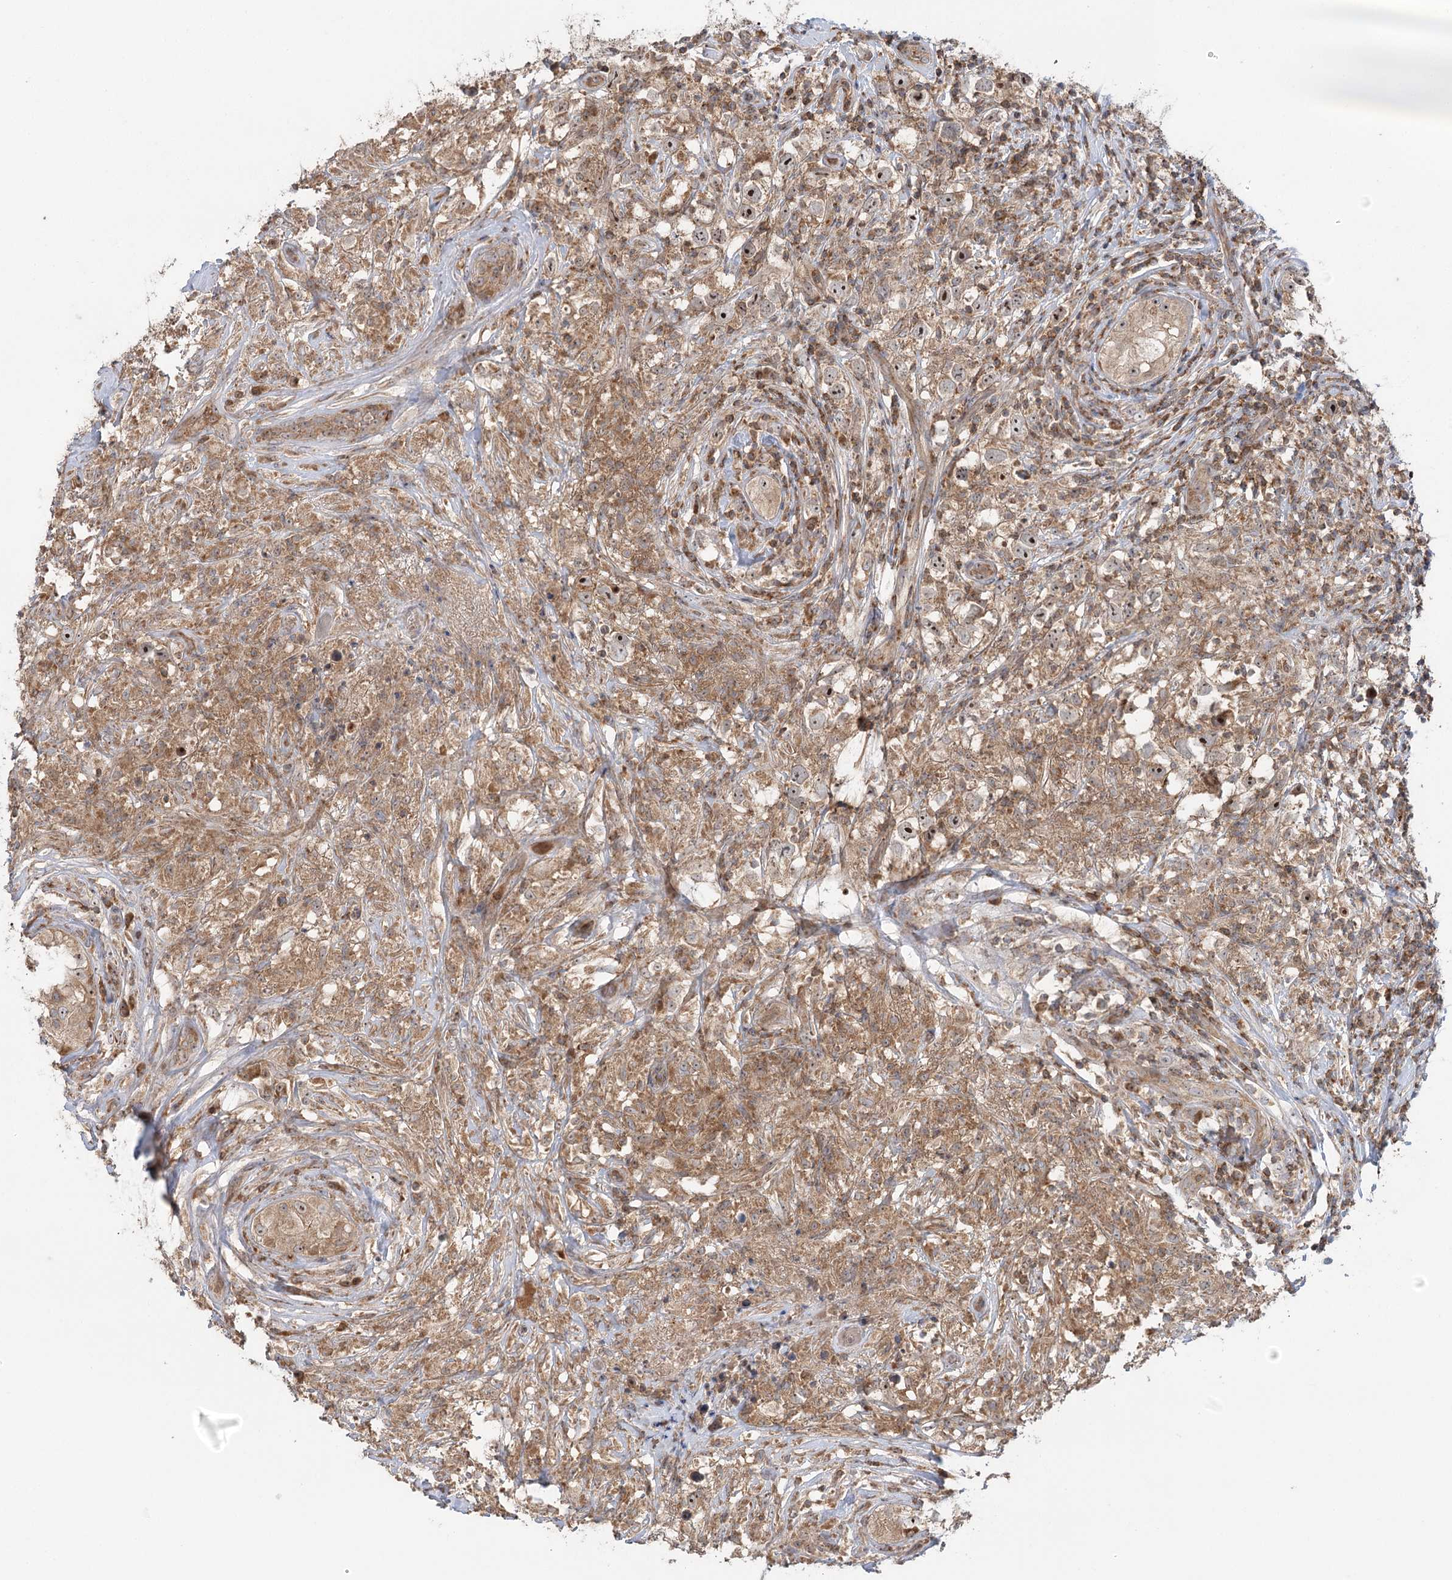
{"staining": {"intensity": "moderate", "quantity": ">75%", "location": "cytoplasmic/membranous,nuclear"}, "tissue": "testis cancer", "cell_type": "Tumor cells", "image_type": "cancer", "snomed": [{"axis": "morphology", "description": "Seminoma, NOS"}, {"axis": "topography", "description": "Testis"}], "caption": "Protein expression by IHC exhibits moderate cytoplasmic/membranous and nuclear expression in approximately >75% of tumor cells in testis cancer.", "gene": "RAPGEF6", "patient": {"sex": "male", "age": 49}}